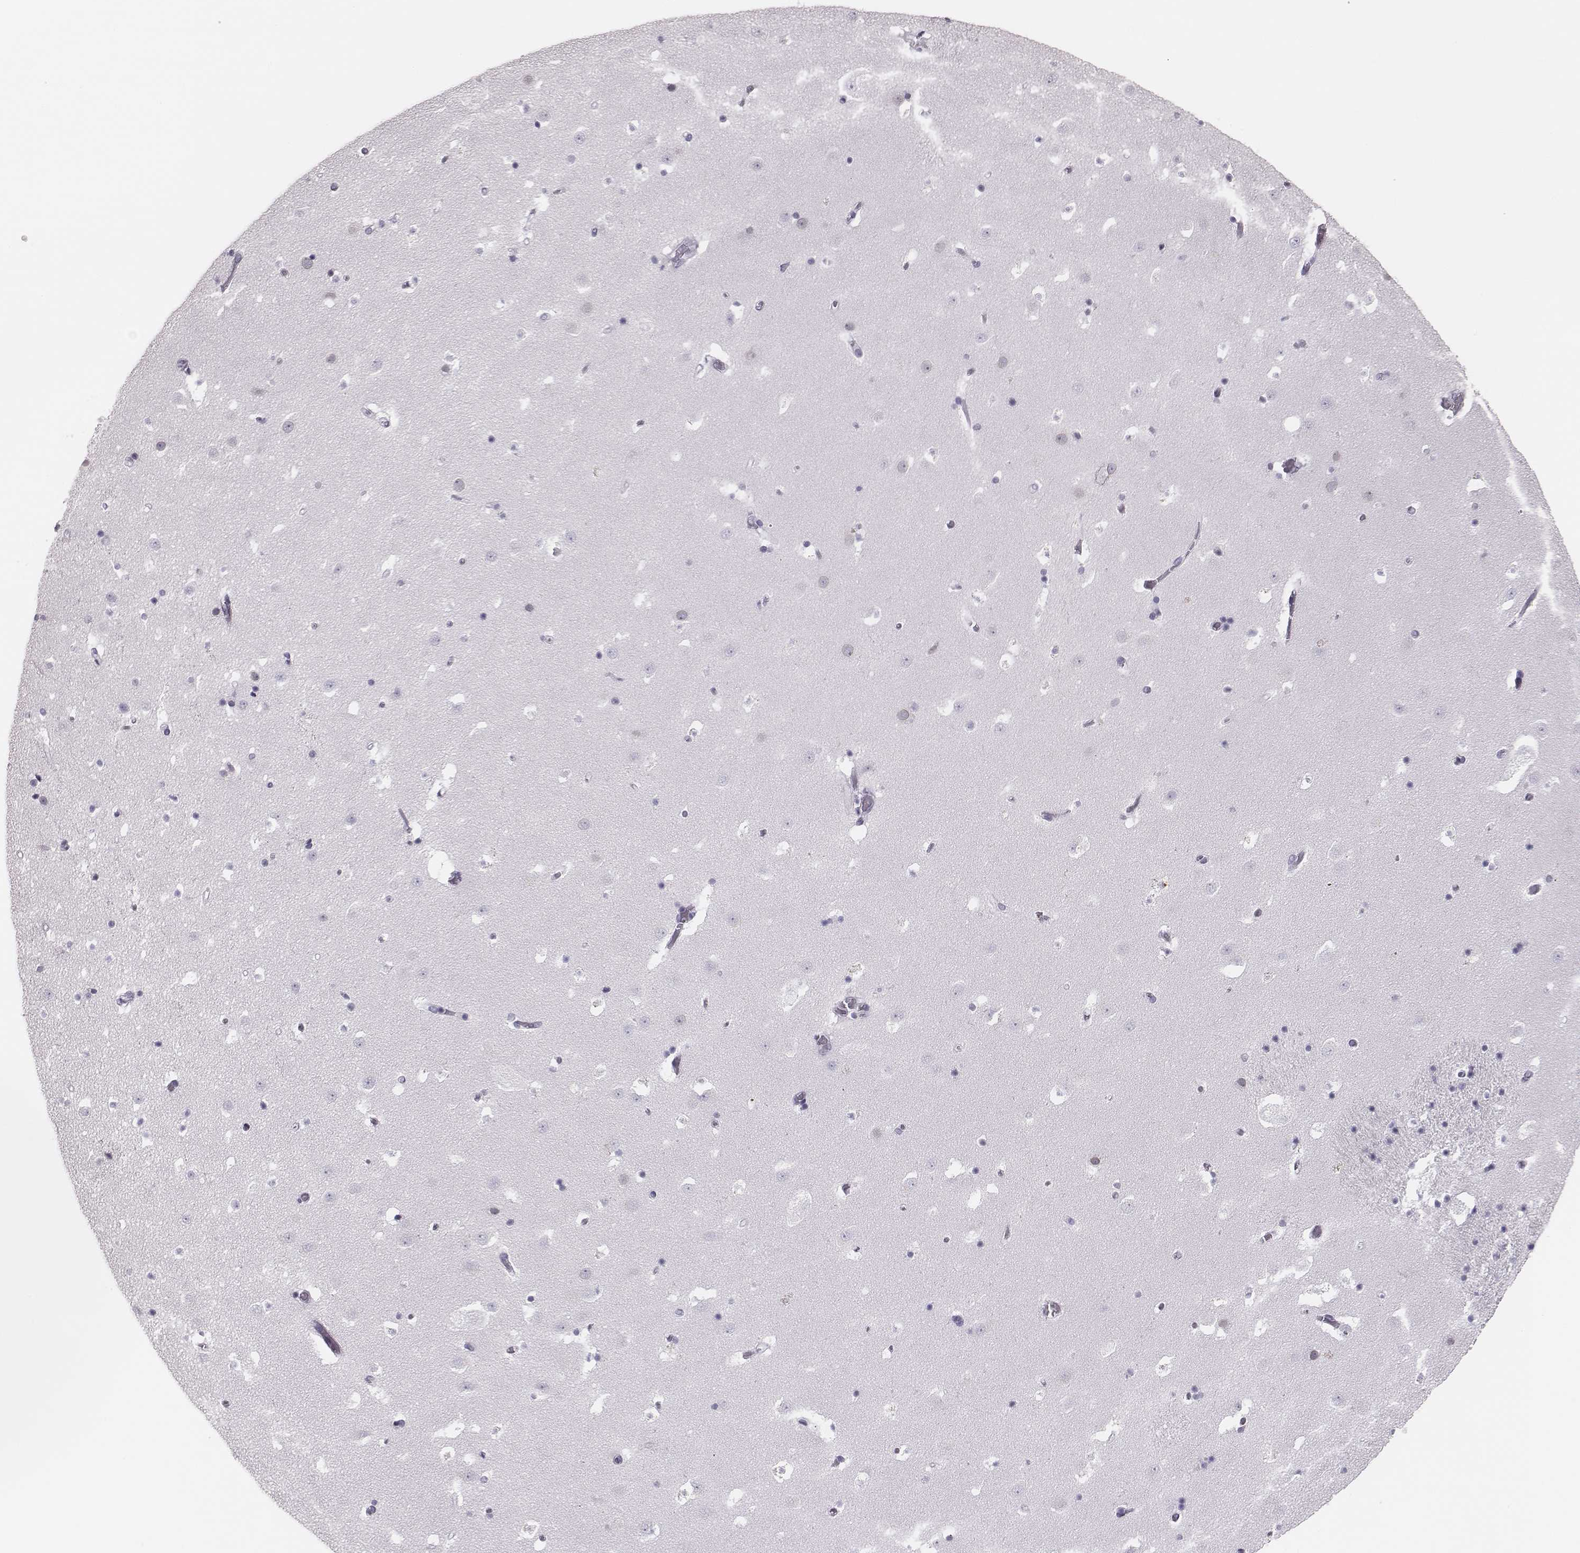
{"staining": {"intensity": "negative", "quantity": "none", "location": "none"}, "tissue": "caudate", "cell_type": "Glial cells", "image_type": "normal", "snomed": [{"axis": "morphology", "description": "Normal tissue, NOS"}, {"axis": "topography", "description": "Lateral ventricle wall"}], "caption": "Immunohistochemical staining of unremarkable human caudate reveals no significant expression in glial cells. (DAB immunohistochemistry (IHC) visualized using brightfield microscopy, high magnification).", "gene": "H1", "patient": {"sex": "female", "age": 42}}